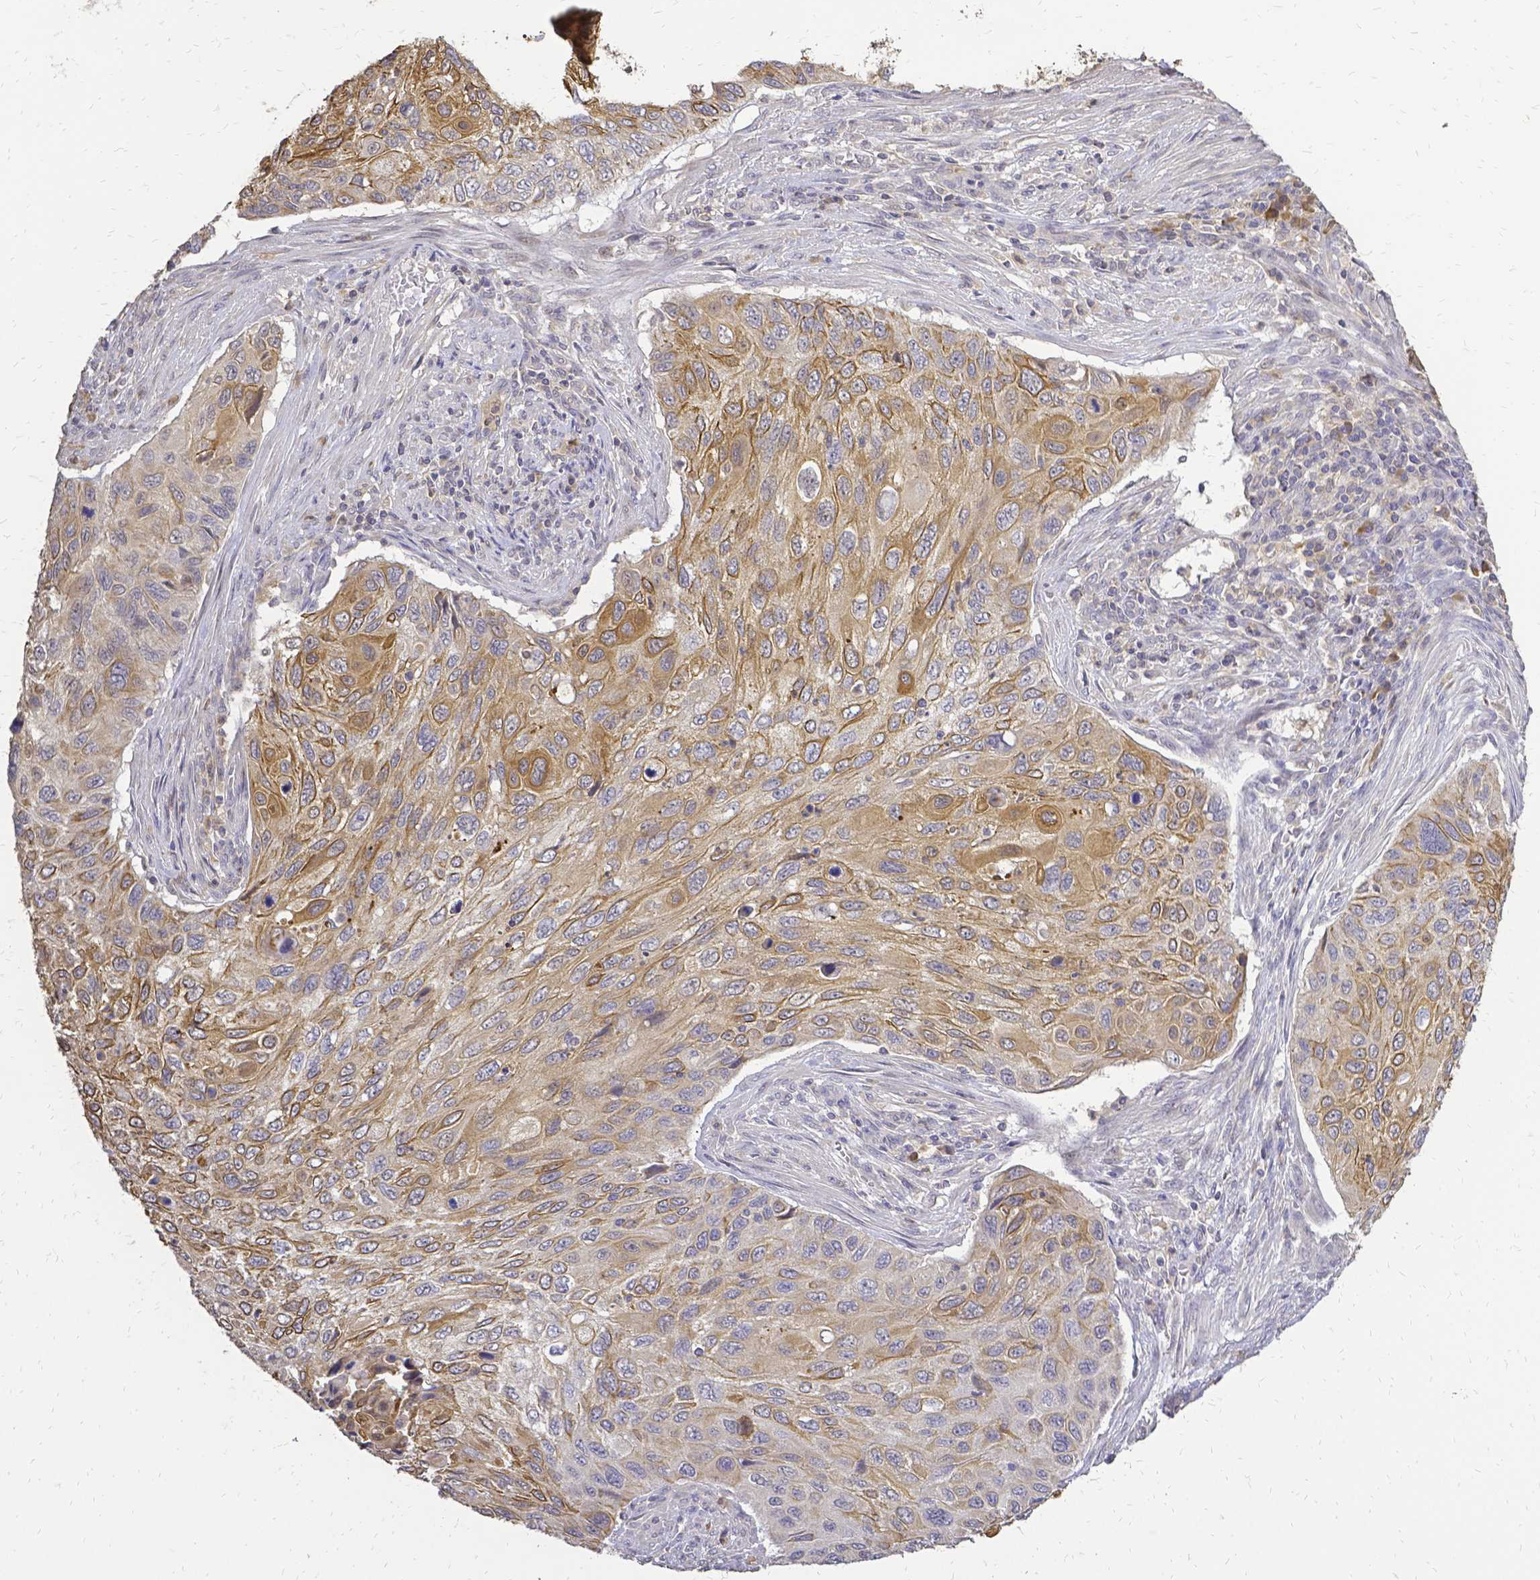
{"staining": {"intensity": "moderate", "quantity": ">75%", "location": "cytoplasmic/membranous"}, "tissue": "cervical cancer", "cell_type": "Tumor cells", "image_type": "cancer", "snomed": [{"axis": "morphology", "description": "Squamous cell carcinoma, NOS"}, {"axis": "topography", "description": "Cervix"}], "caption": "A medium amount of moderate cytoplasmic/membranous positivity is present in approximately >75% of tumor cells in squamous cell carcinoma (cervical) tissue.", "gene": "CIB1", "patient": {"sex": "female", "age": 70}}